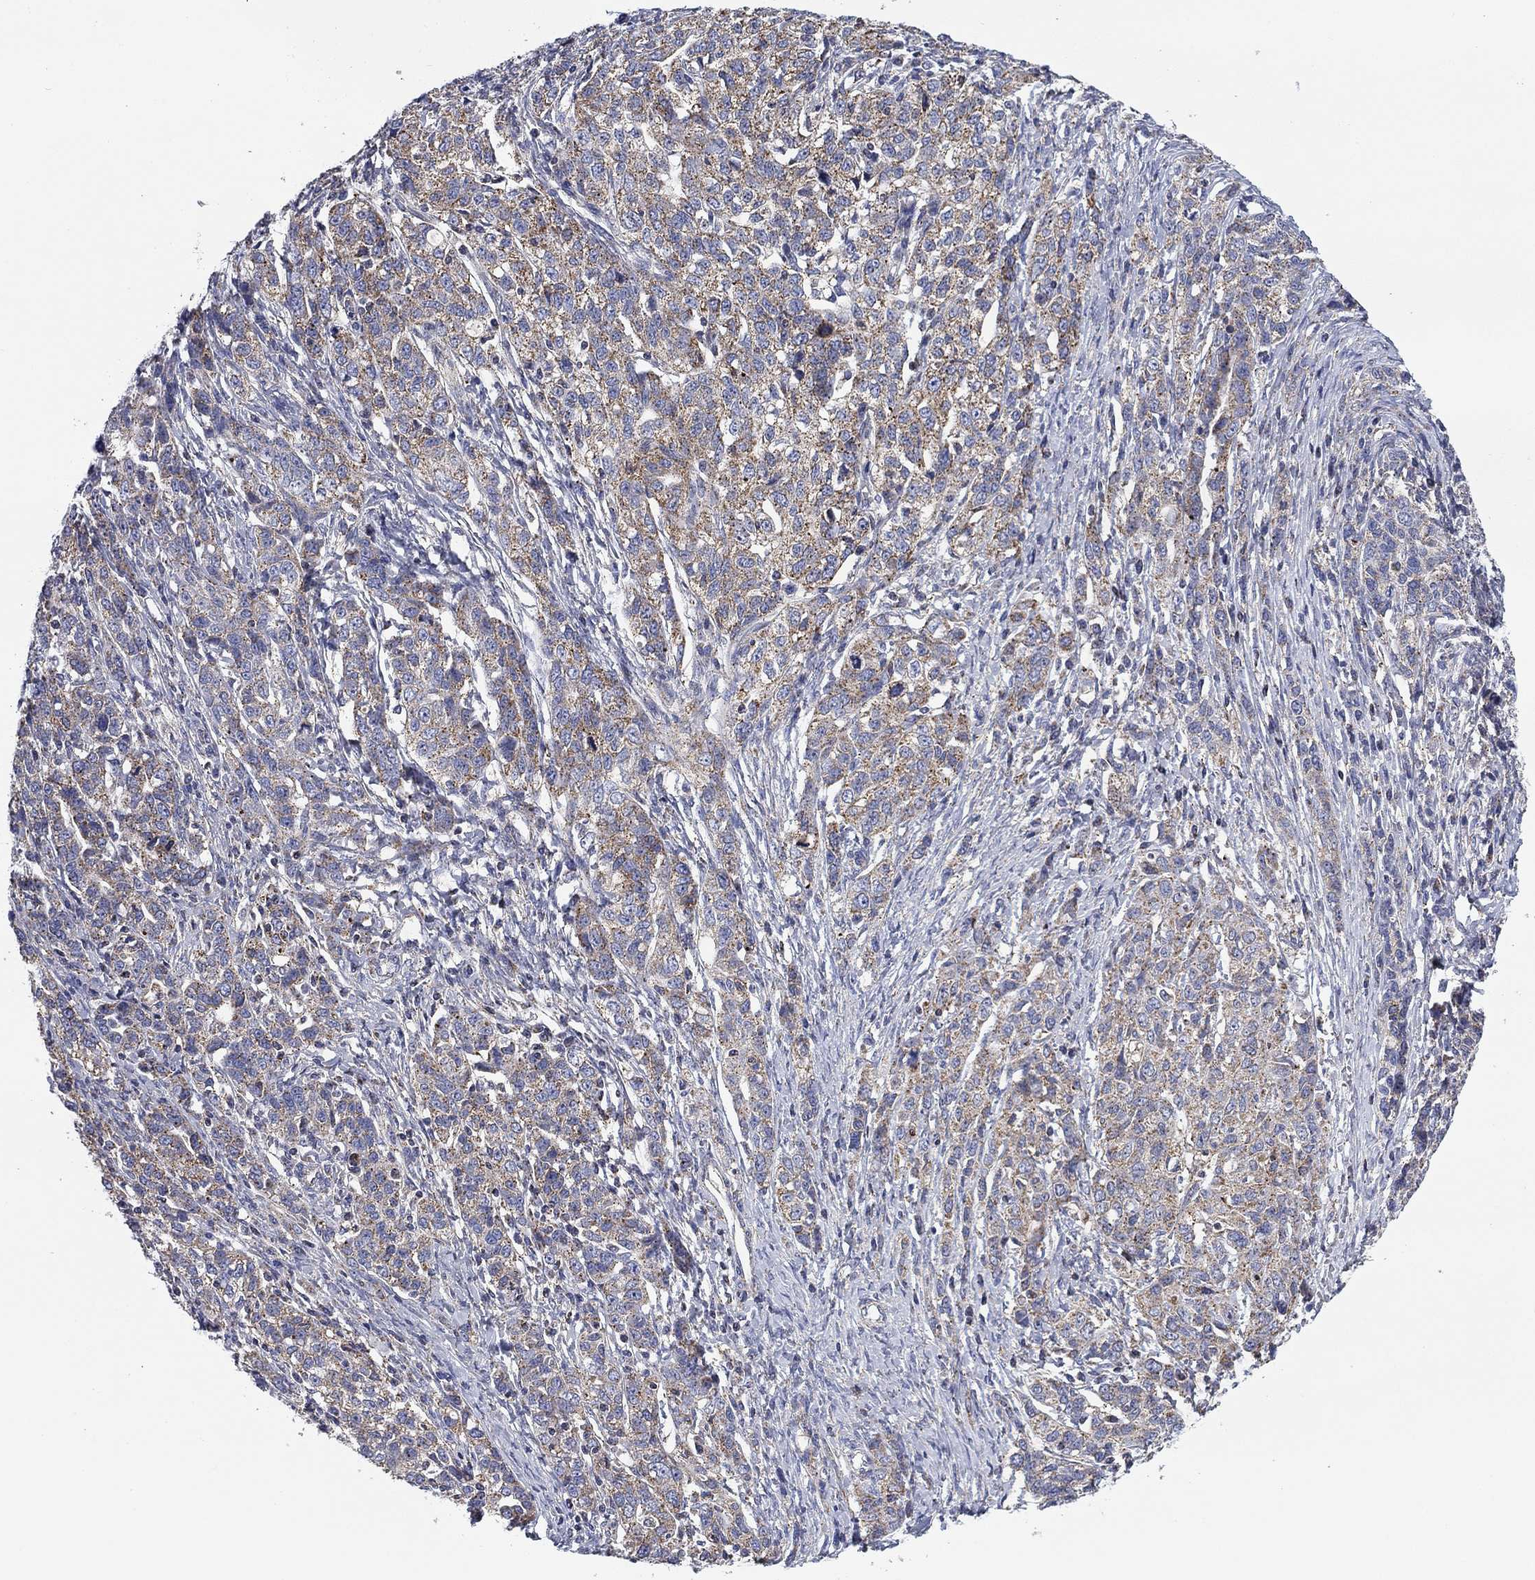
{"staining": {"intensity": "moderate", "quantity": "<25%", "location": "cytoplasmic/membranous"}, "tissue": "ovarian cancer", "cell_type": "Tumor cells", "image_type": "cancer", "snomed": [{"axis": "morphology", "description": "Cystadenocarcinoma, serous, NOS"}, {"axis": "topography", "description": "Ovary"}], "caption": "Immunohistochemistry (IHC) of ovarian cancer (serous cystadenocarcinoma) shows low levels of moderate cytoplasmic/membranous positivity in approximately <25% of tumor cells. (DAB = brown stain, brightfield microscopy at high magnification).", "gene": "NACAD", "patient": {"sex": "female", "age": 71}}